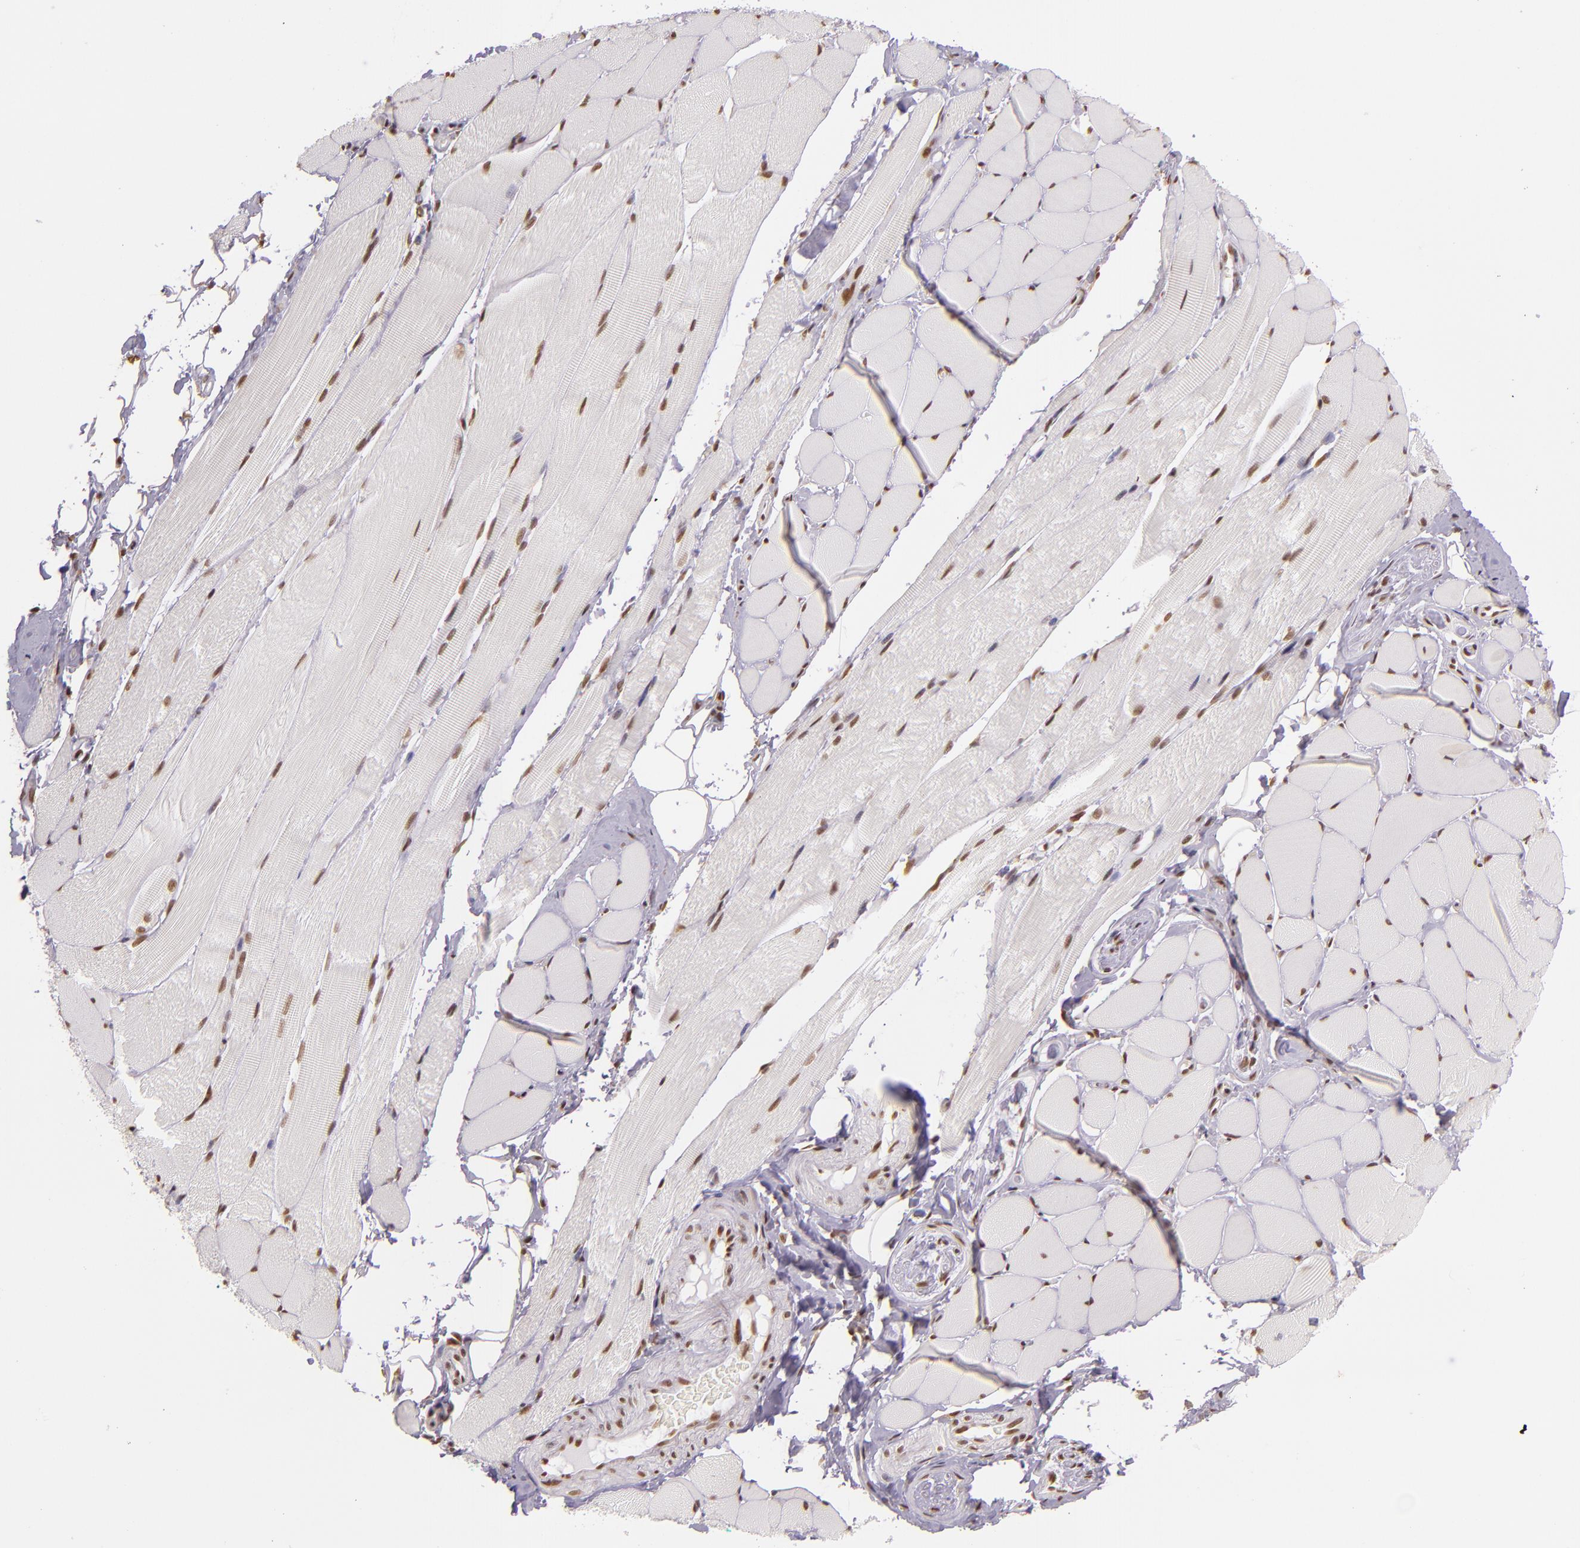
{"staining": {"intensity": "moderate", "quantity": ">75%", "location": "nuclear"}, "tissue": "adipose tissue", "cell_type": "Adipocytes", "image_type": "normal", "snomed": [{"axis": "morphology", "description": "Normal tissue, NOS"}, {"axis": "topography", "description": "Skeletal muscle"}, {"axis": "topography", "description": "Peripheral nerve tissue"}], "caption": "Unremarkable adipose tissue reveals moderate nuclear staining in about >75% of adipocytes.", "gene": "USF1", "patient": {"sex": "female", "age": 84}}